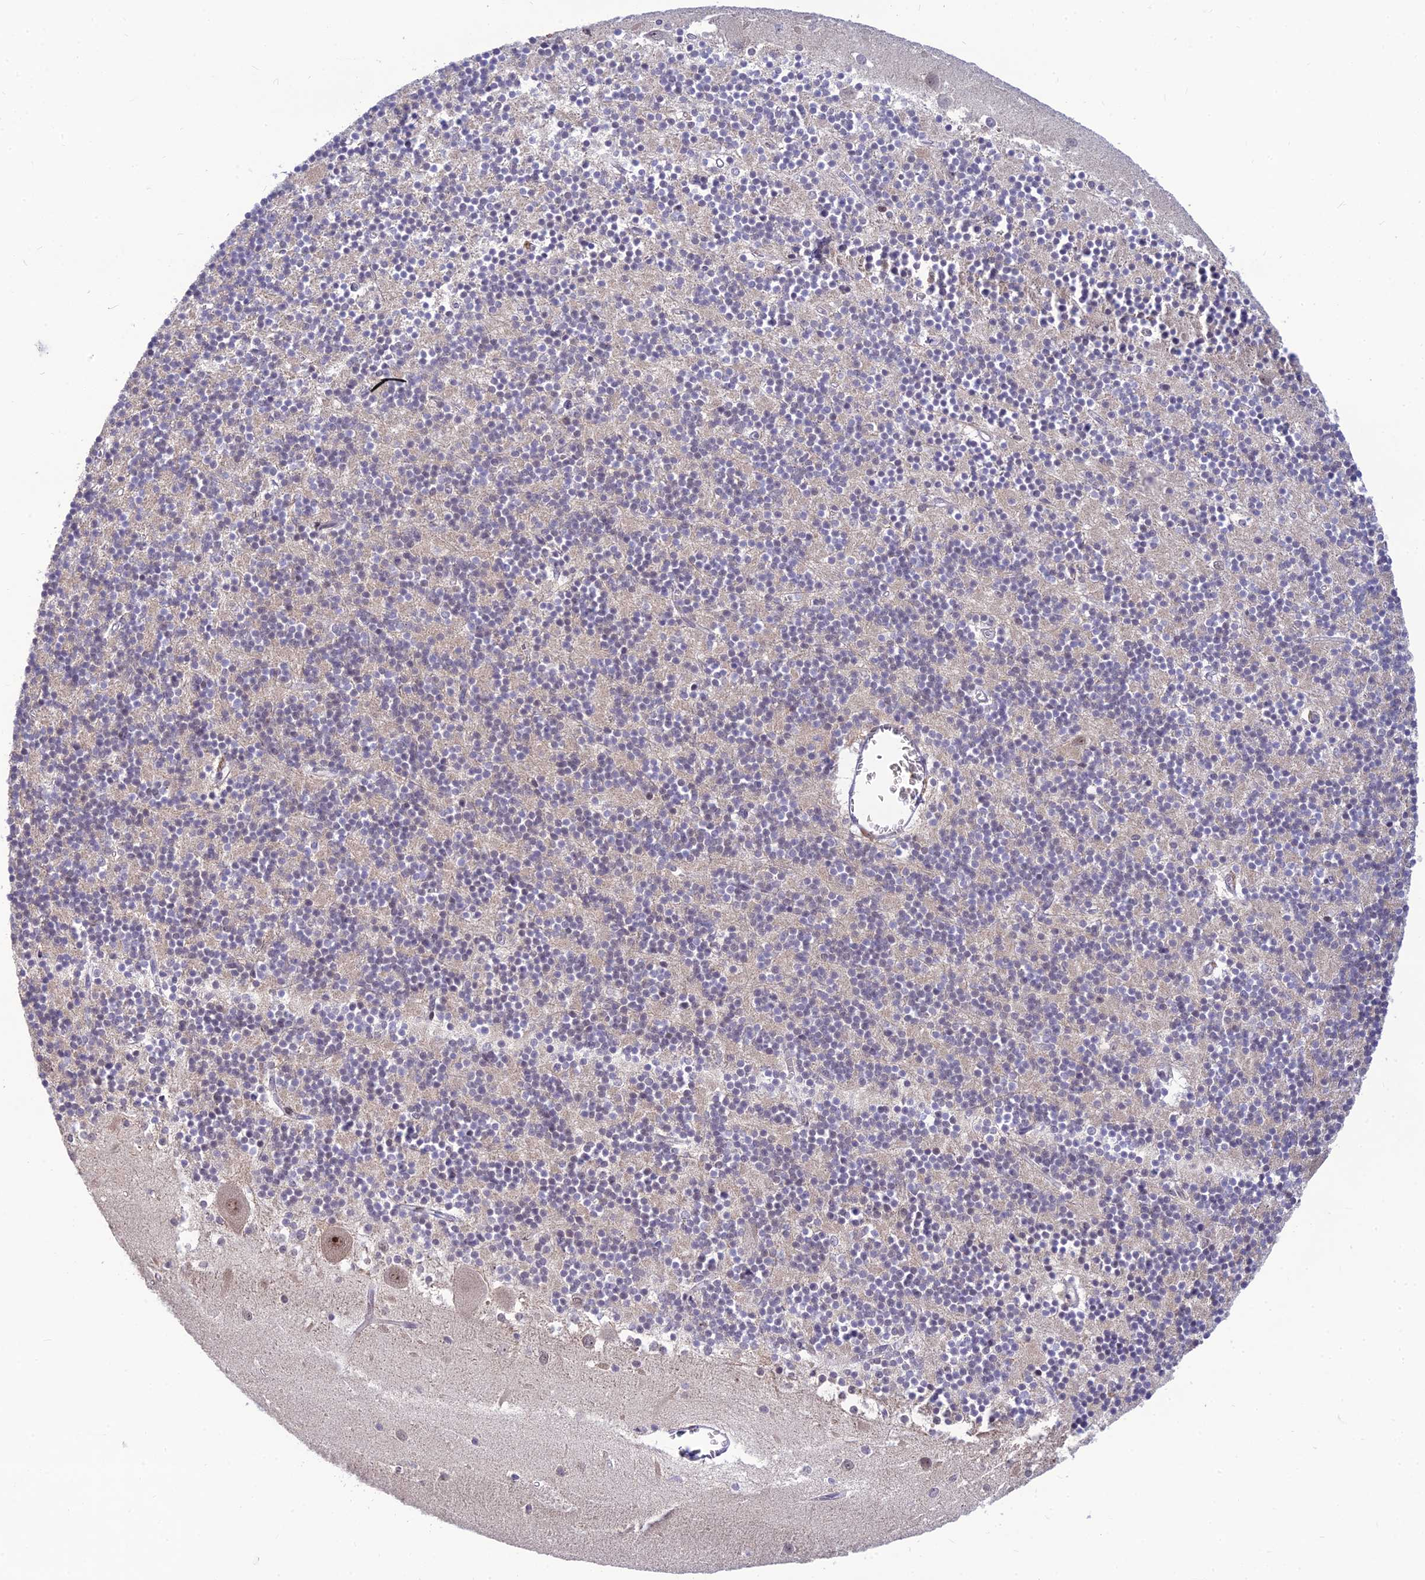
{"staining": {"intensity": "weak", "quantity": "<25%", "location": "cytoplasmic/membranous"}, "tissue": "cerebellum", "cell_type": "Cells in granular layer", "image_type": "normal", "snomed": [{"axis": "morphology", "description": "Normal tissue, NOS"}, {"axis": "topography", "description": "Cerebellum"}], "caption": "High power microscopy image of an immunohistochemistry (IHC) micrograph of benign cerebellum, revealing no significant expression in cells in granular layer.", "gene": "ASPDH", "patient": {"sex": "male", "age": 54}}